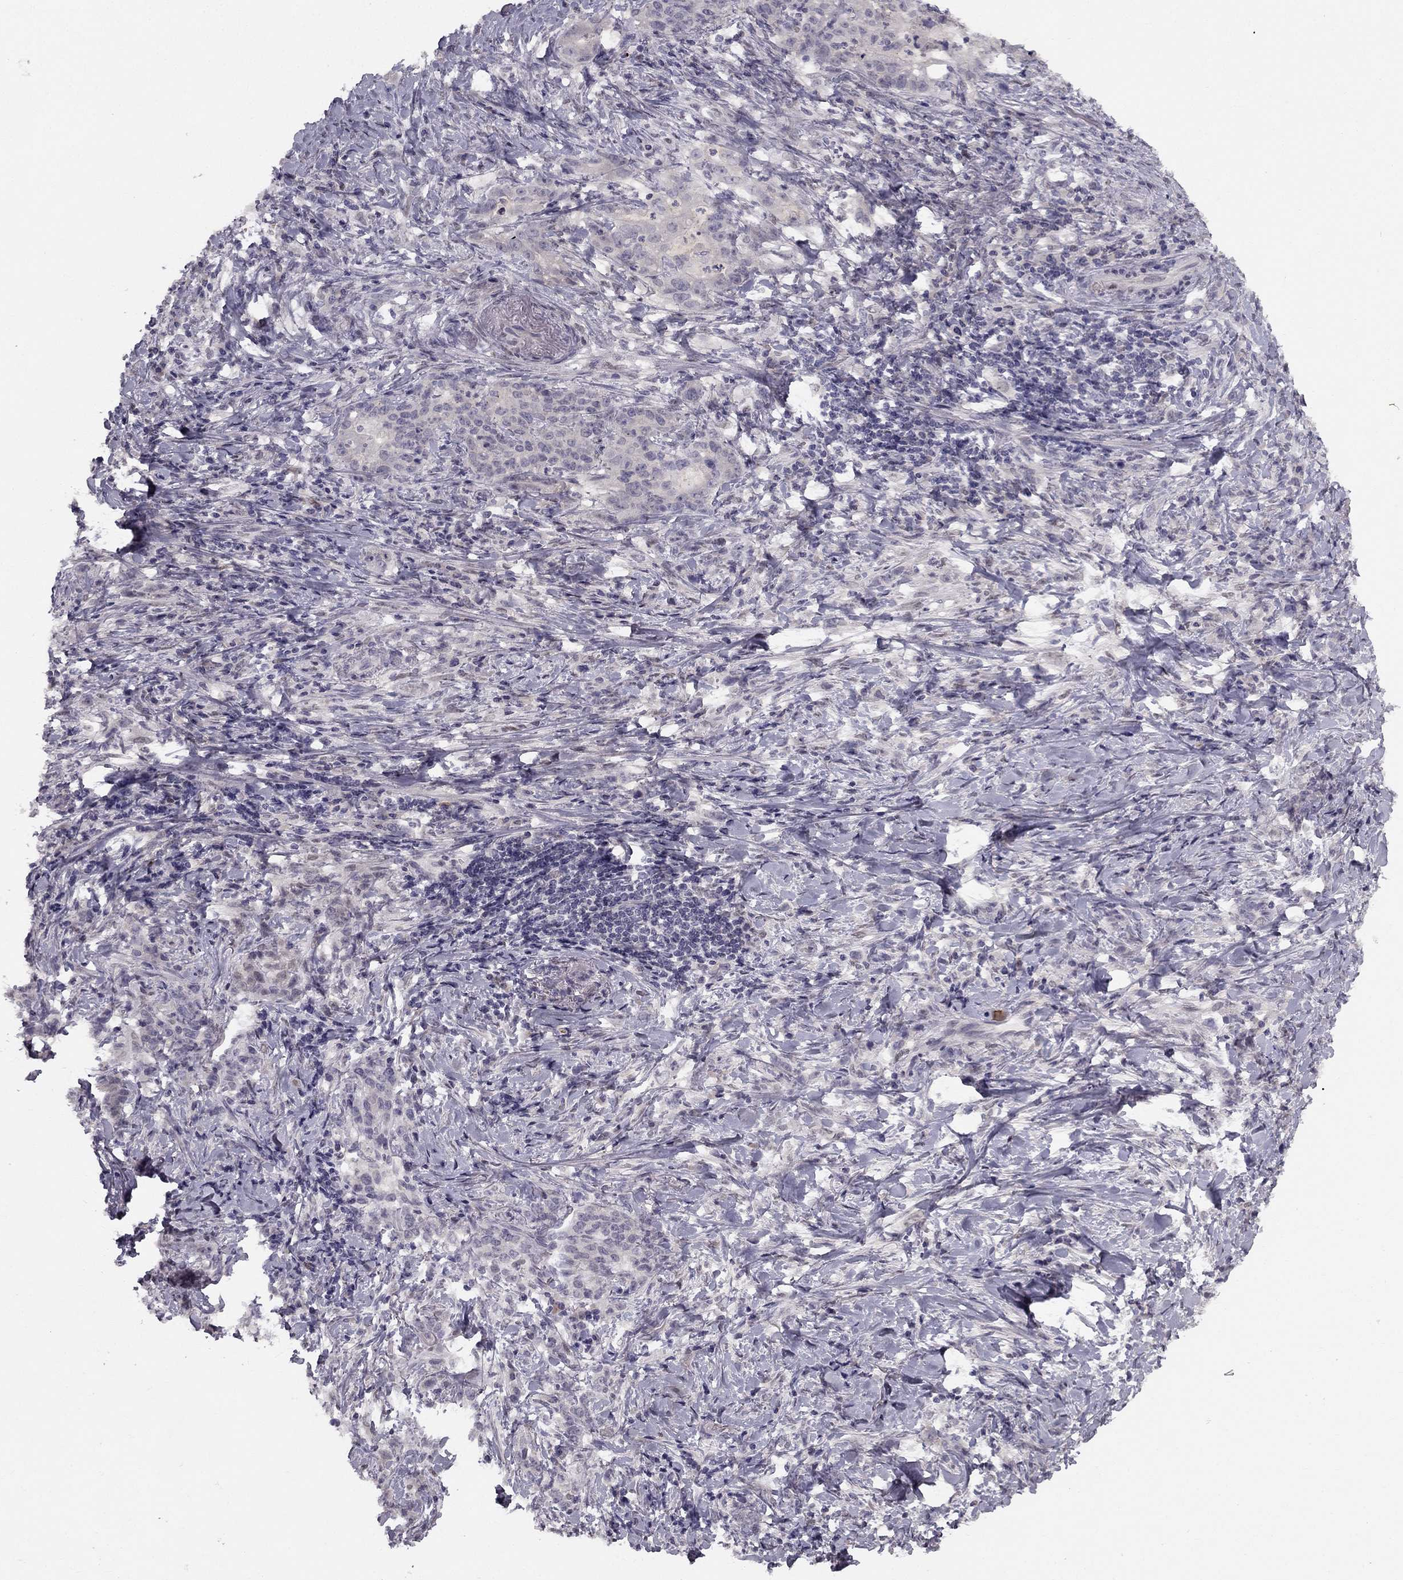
{"staining": {"intensity": "negative", "quantity": "none", "location": "none"}, "tissue": "stomach cancer", "cell_type": "Tumor cells", "image_type": "cancer", "snomed": [{"axis": "morphology", "description": "Adenocarcinoma, NOS"}, {"axis": "topography", "description": "Stomach, lower"}], "caption": "Immunohistochemistry of stomach adenocarcinoma shows no expression in tumor cells.", "gene": "TRPS1", "patient": {"sex": "male", "age": 88}}